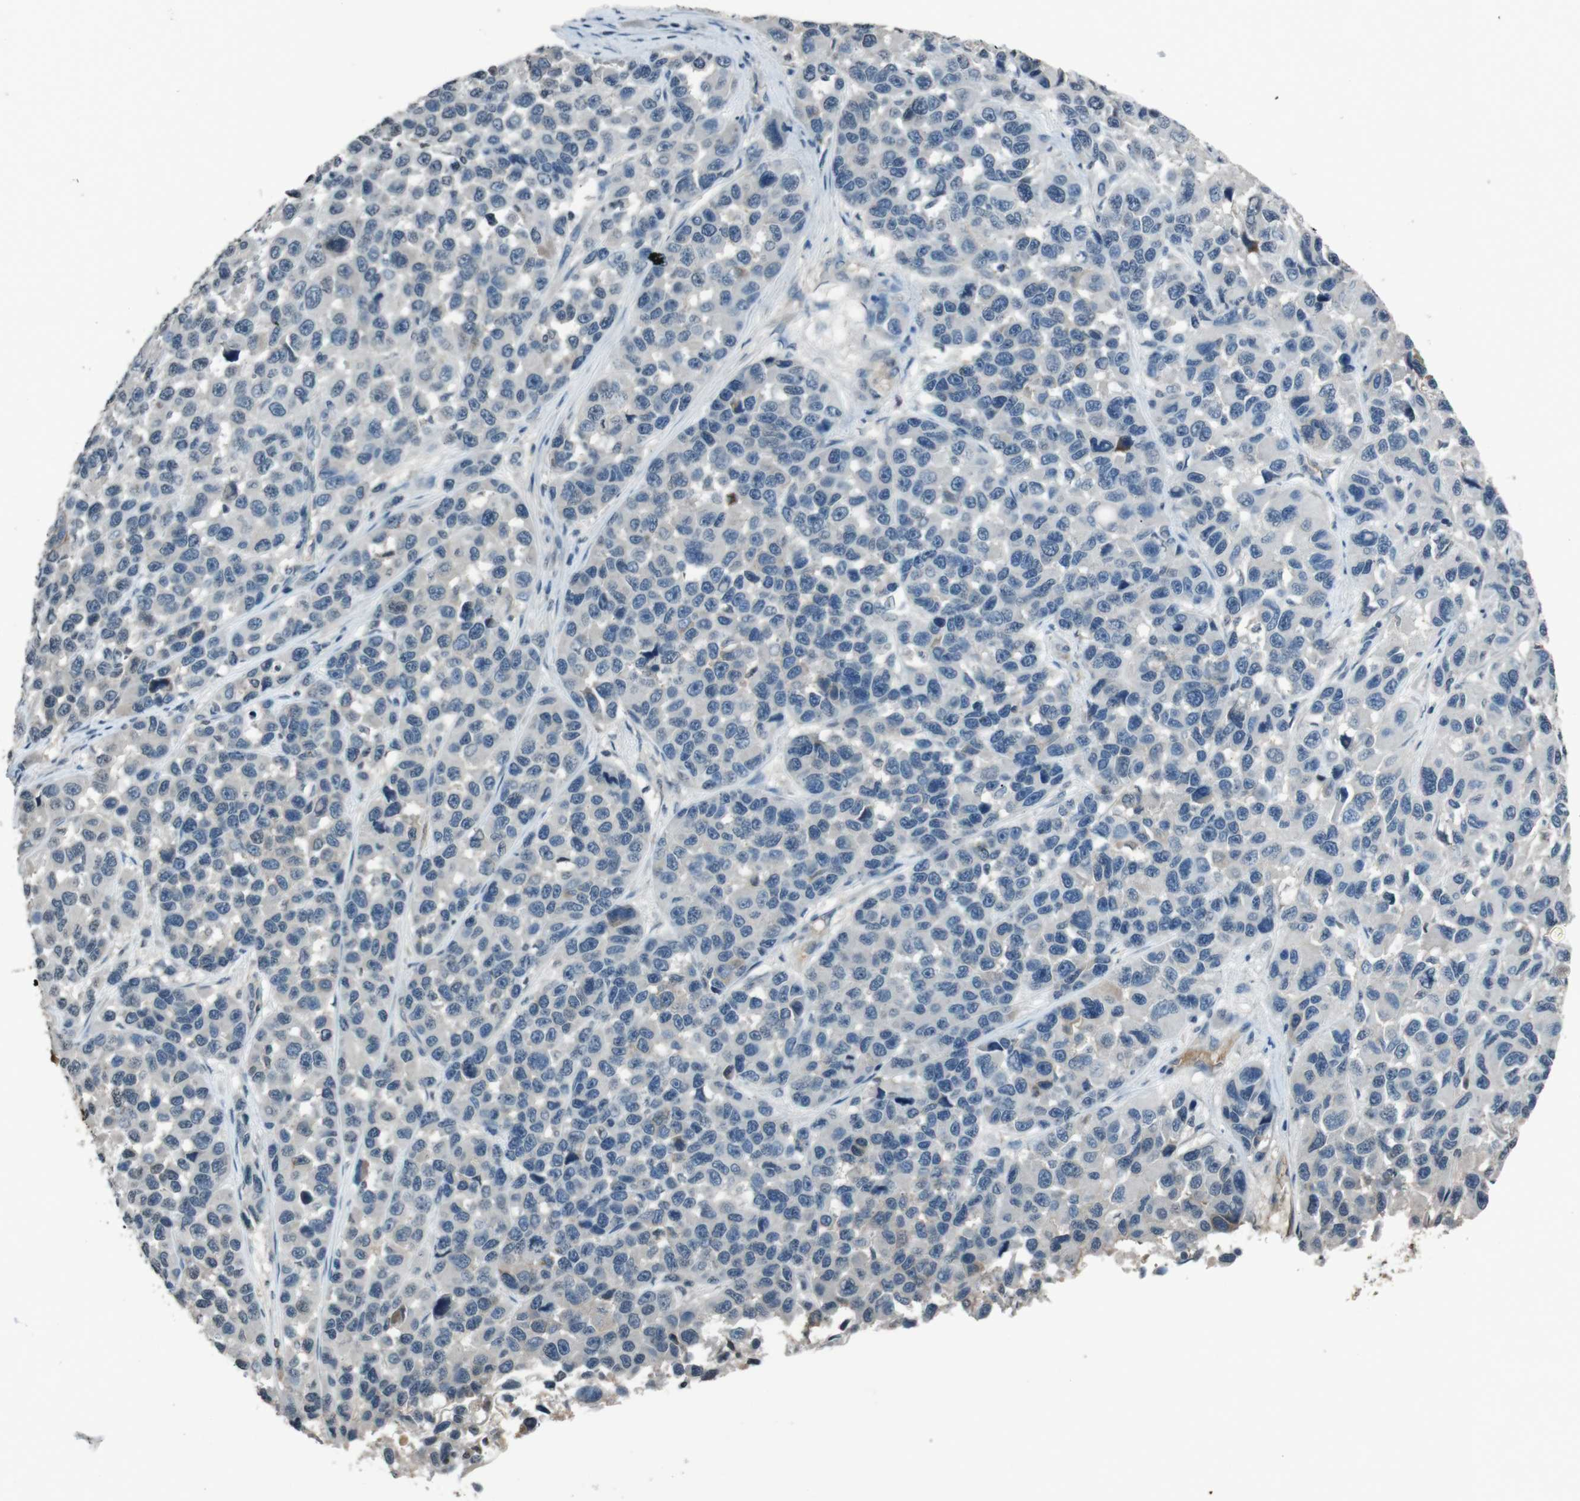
{"staining": {"intensity": "negative", "quantity": "none", "location": "none"}, "tissue": "melanoma", "cell_type": "Tumor cells", "image_type": "cancer", "snomed": [{"axis": "morphology", "description": "Malignant melanoma, NOS"}, {"axis": "topography", "description": "Skin"}], "caption": "The micrograph shows no staining of tumor cells in melanoma.", "gene": "UGT1A6", "patient": {"sex": "male", "age": 53}}